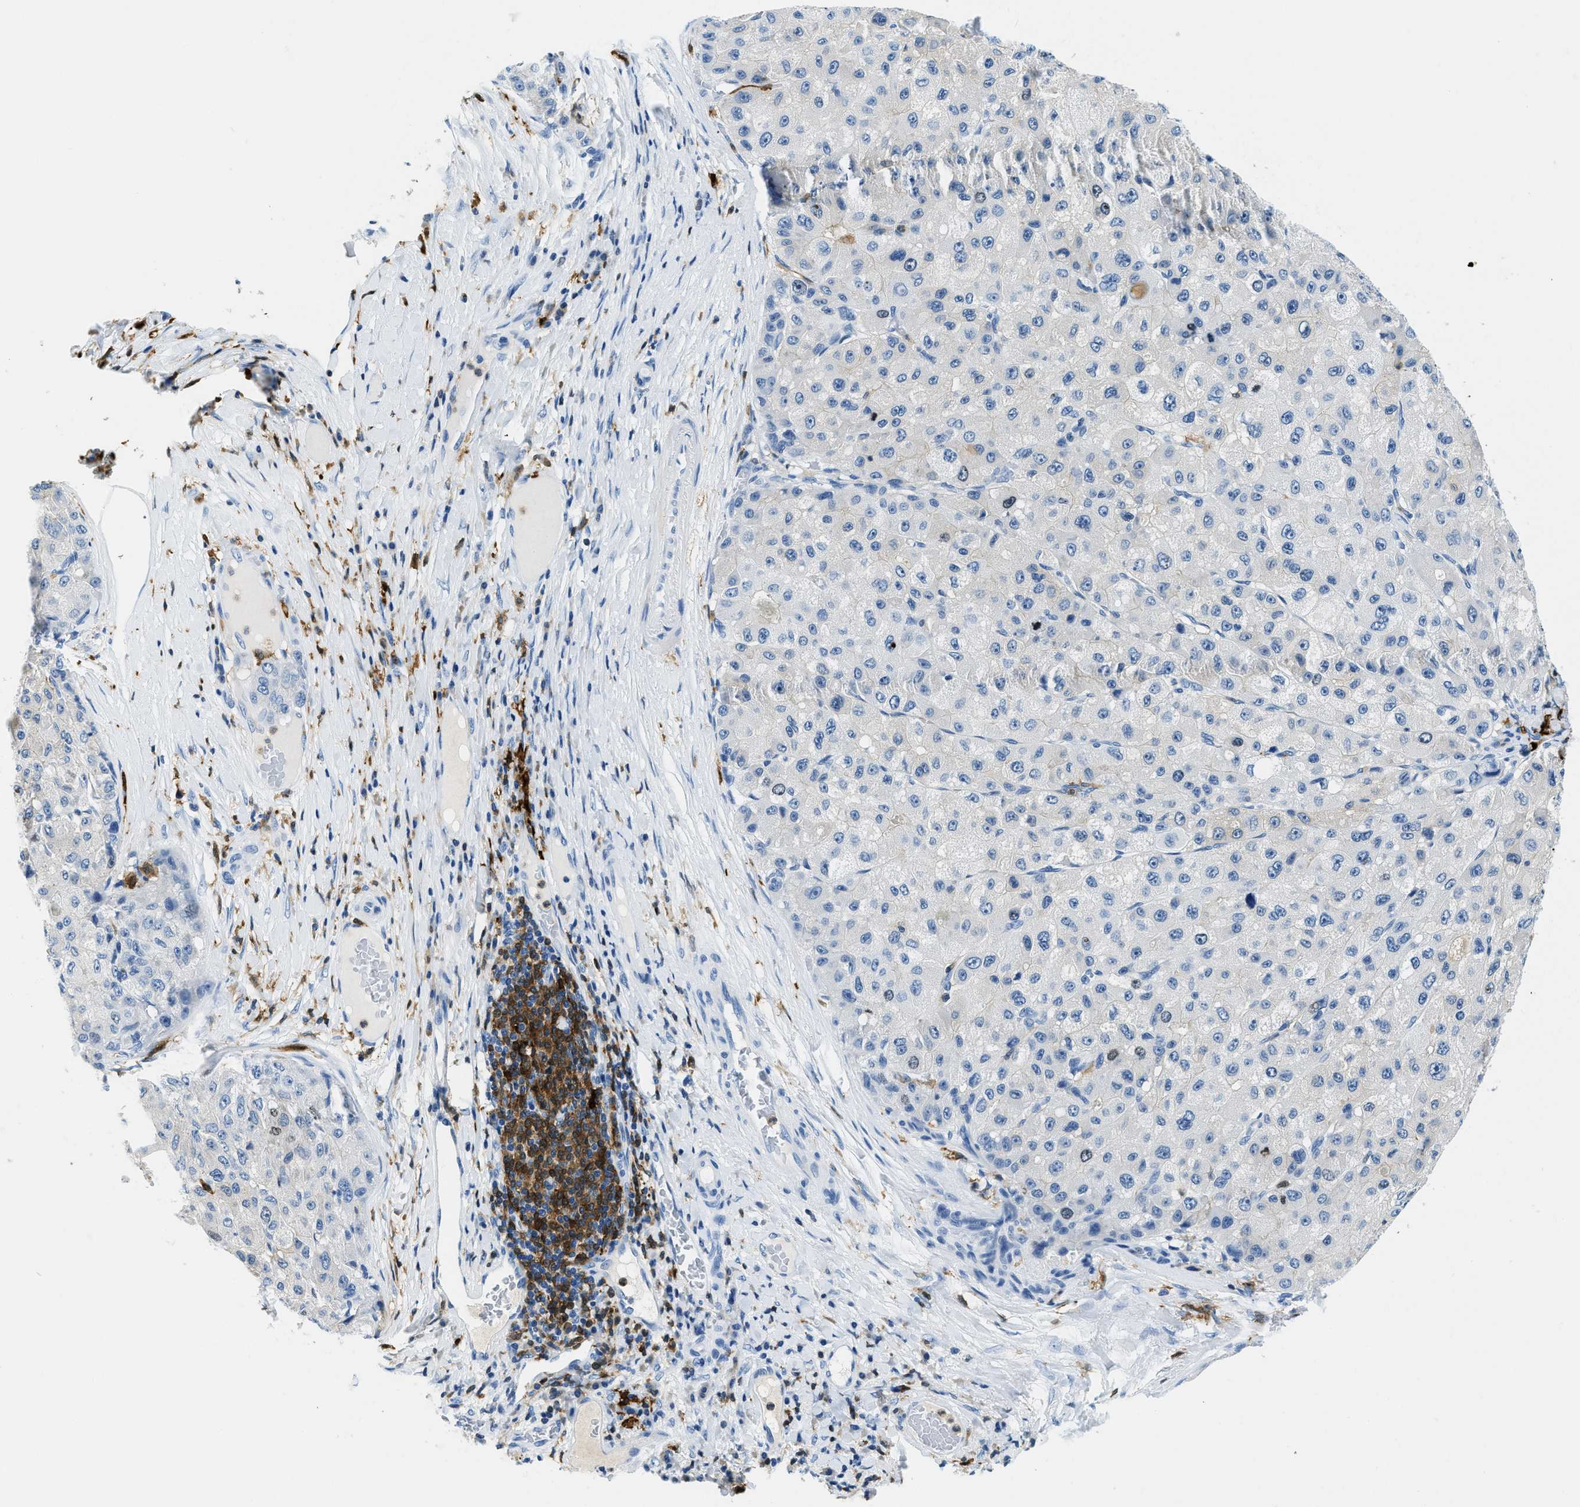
{"staining": {"intensity": "negative", "quantity": "none", "location": "none"}, "tissue": "liver cancer", "cell_type": "Tumor cells", "image_type": "cancer", "snomed": [{"axis": "morphology", "description": "Carcinoma, Hepatocellular, NOS"}, {"axis": "topography", "description": "Liver"}], "caption": "Immunohistochemical staining of human liver hepatocellular carcinoma demonstrates no significant staining in tumor cells.", "gene": "CAPG", "patient": {"sex": "male", "age": 80}}